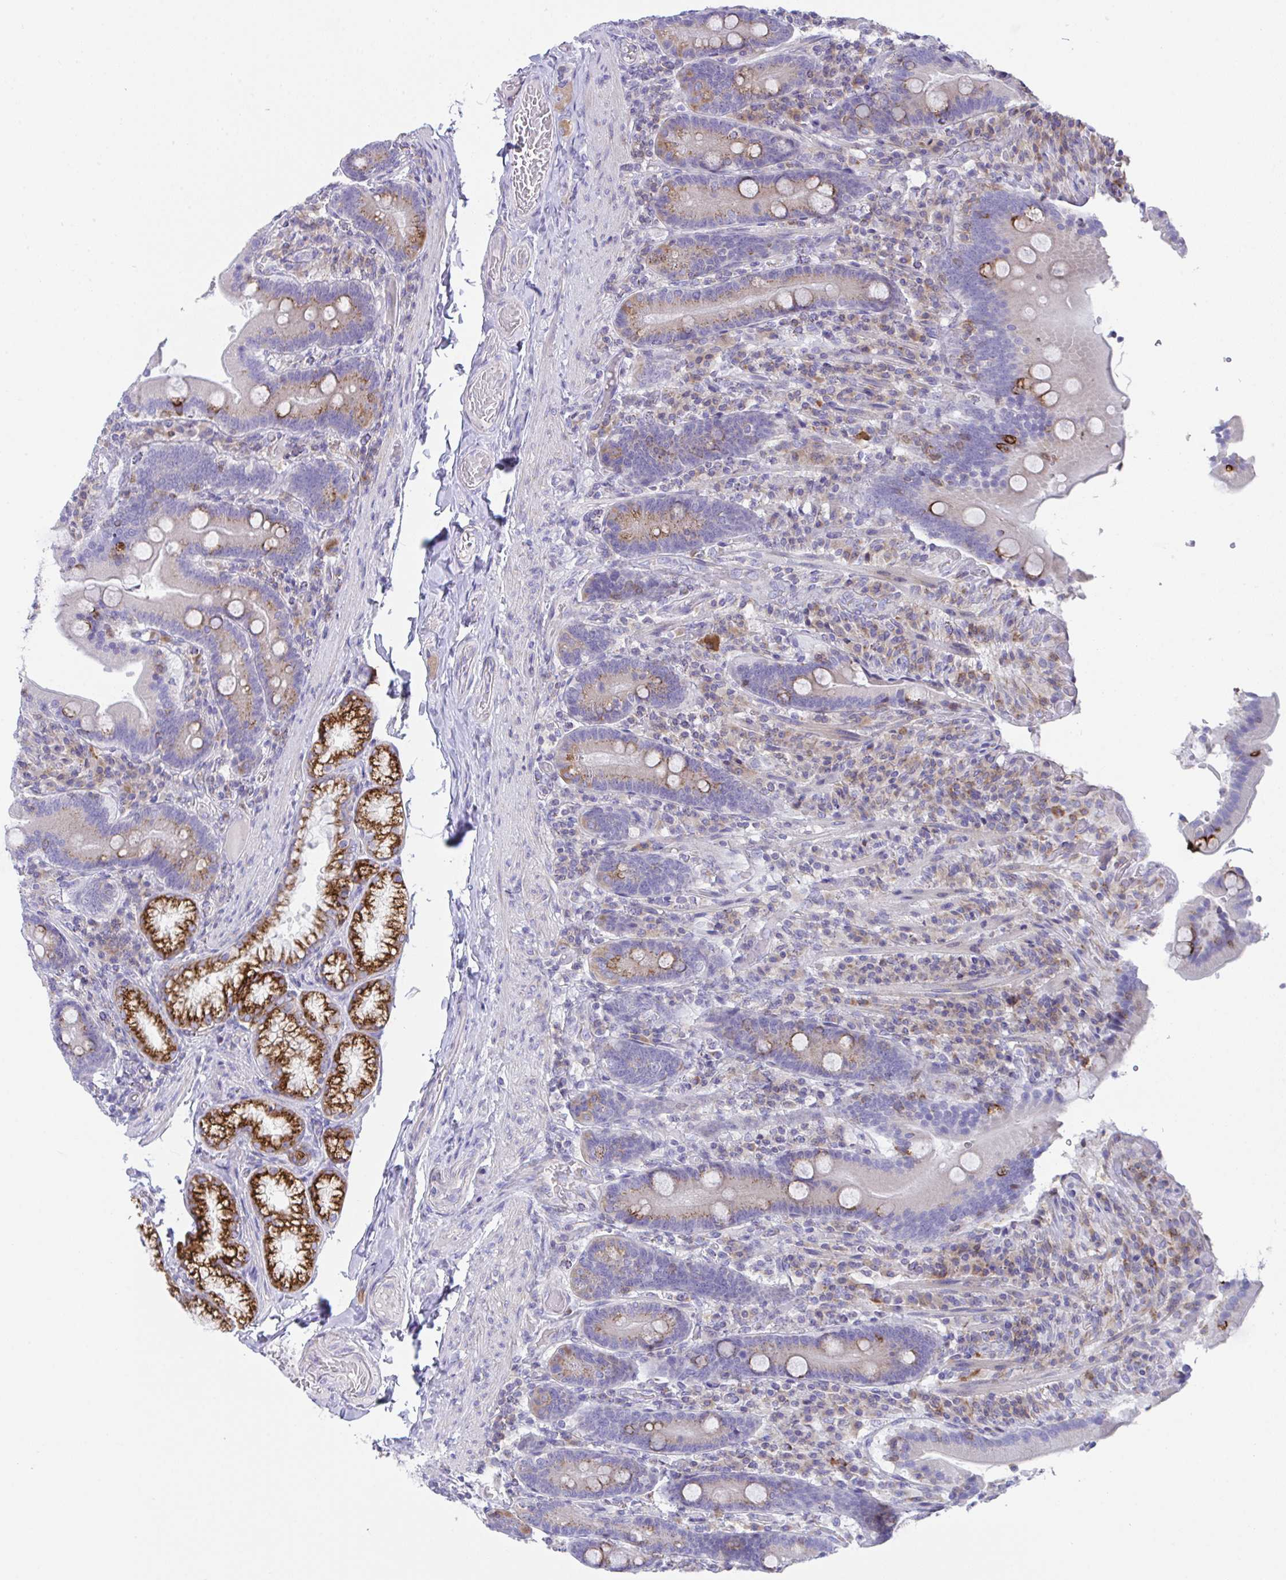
{"staining": {"intensity": "strong", "quantity": "<25%", "location": "cytoplasmic/membranous"}, "tissue": "duodenum", "cell_type": "Glandular cells", "image_type": "normal", "snomed": [{"axis": "morphology", "description": "Normal tissue, NOS"}, {"axis": "topography", "description": "Duodenum"}], "caption": "Immunohistochemistry (DAB (3,3'-diaminobenzidine)) staining of benign human duodenum reveals strong cytoplasmic/membranous protein staining in approximately <25% of glandular cells.", "gene": "MIA3", "patient": {"sex": "female", "age": 62}}